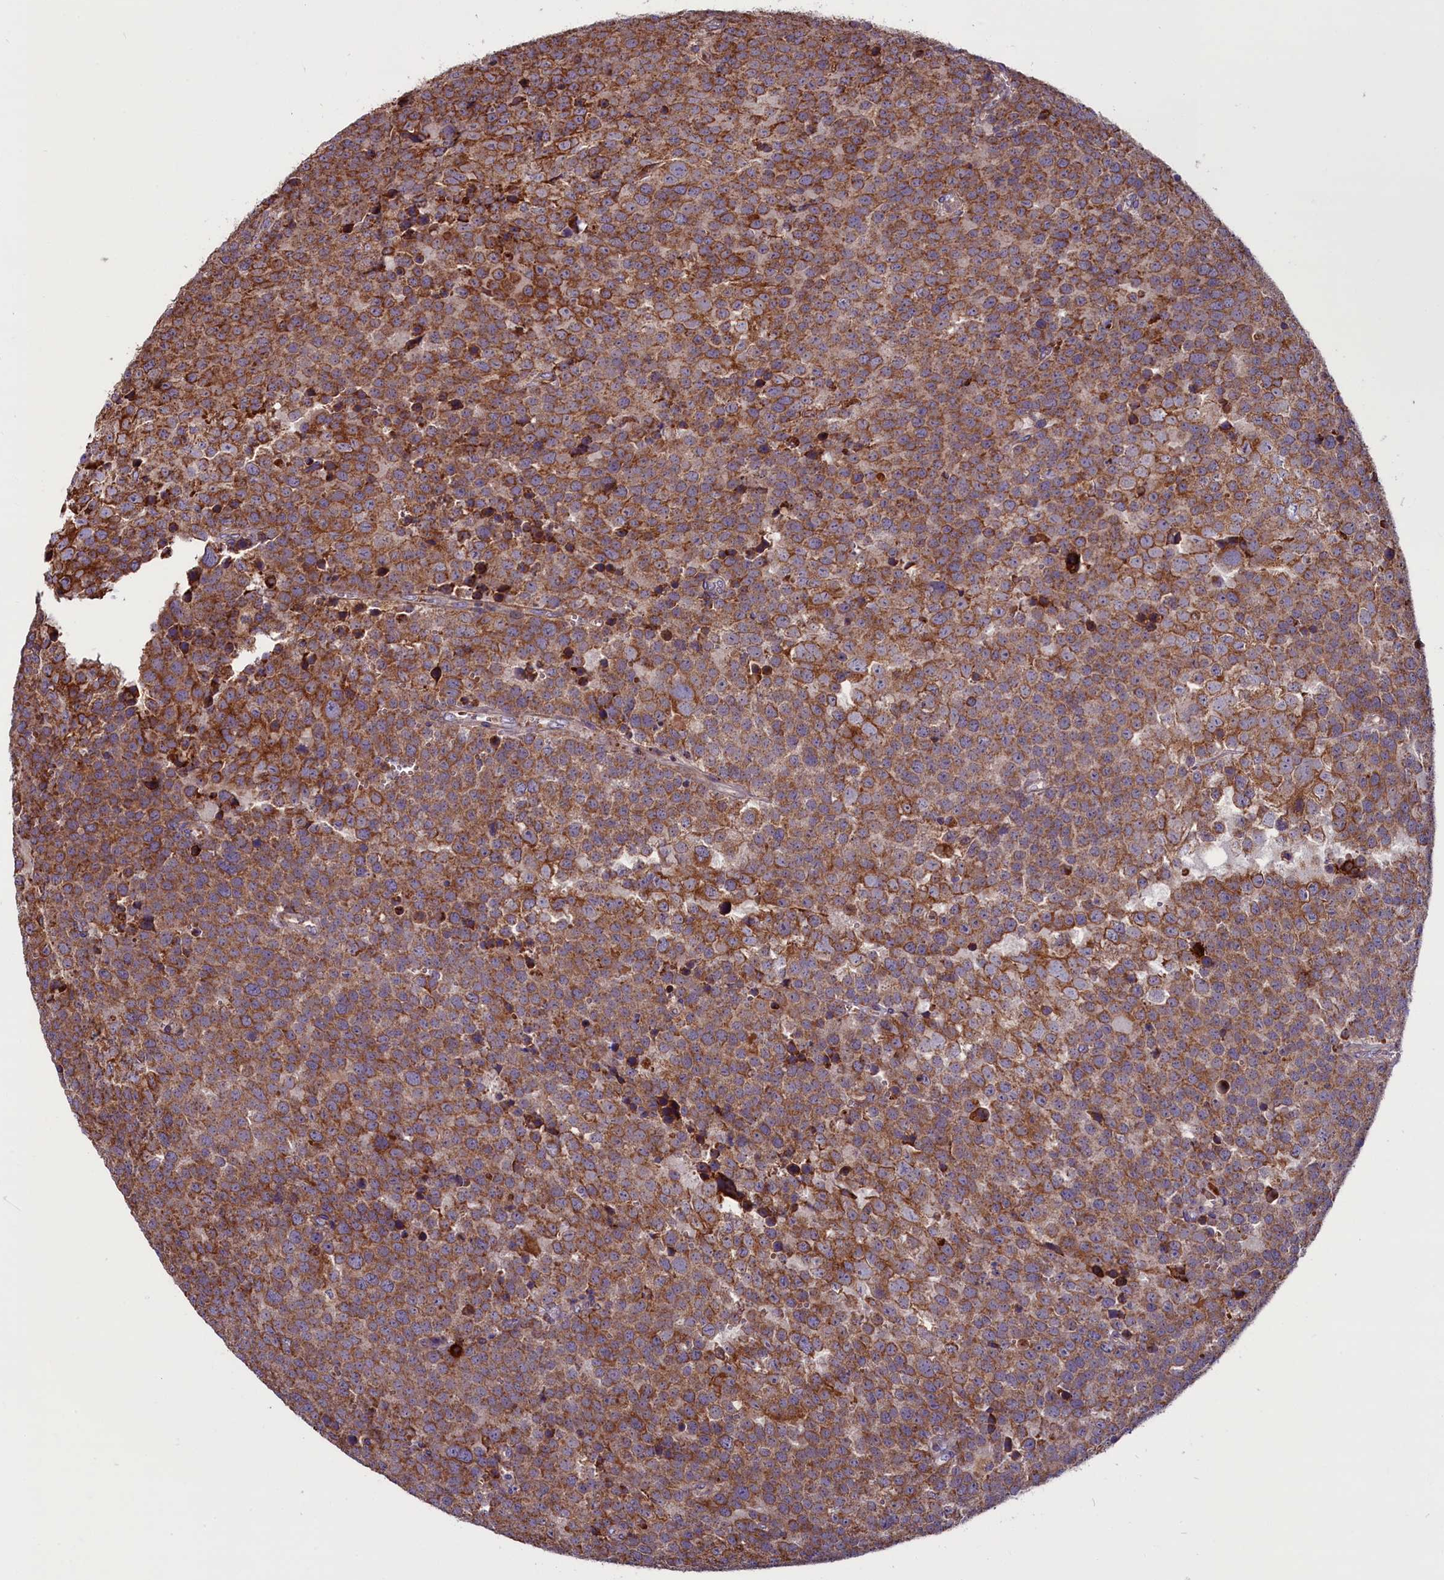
{"staining": {"intensity": "moderate", "quantity": ">75%", "location": "cytoplasmic/membranous"}, "tissue": "testis cancer", "cell_type": "Tumor cells", "image_type": "cancer", "snomed": [{"axis": "morphology", "description": "Seminoma, NOS"}, {"axis": "topography", "description": "Testis"}], "caption": "Testis cancer stained with a brown dye demonstrates moderate cytoplasmic/membranous positive expression in about >75% of tumor cells.", "gene": "ZSWIM1", "patient": {"sex": "male", "age": 71}}